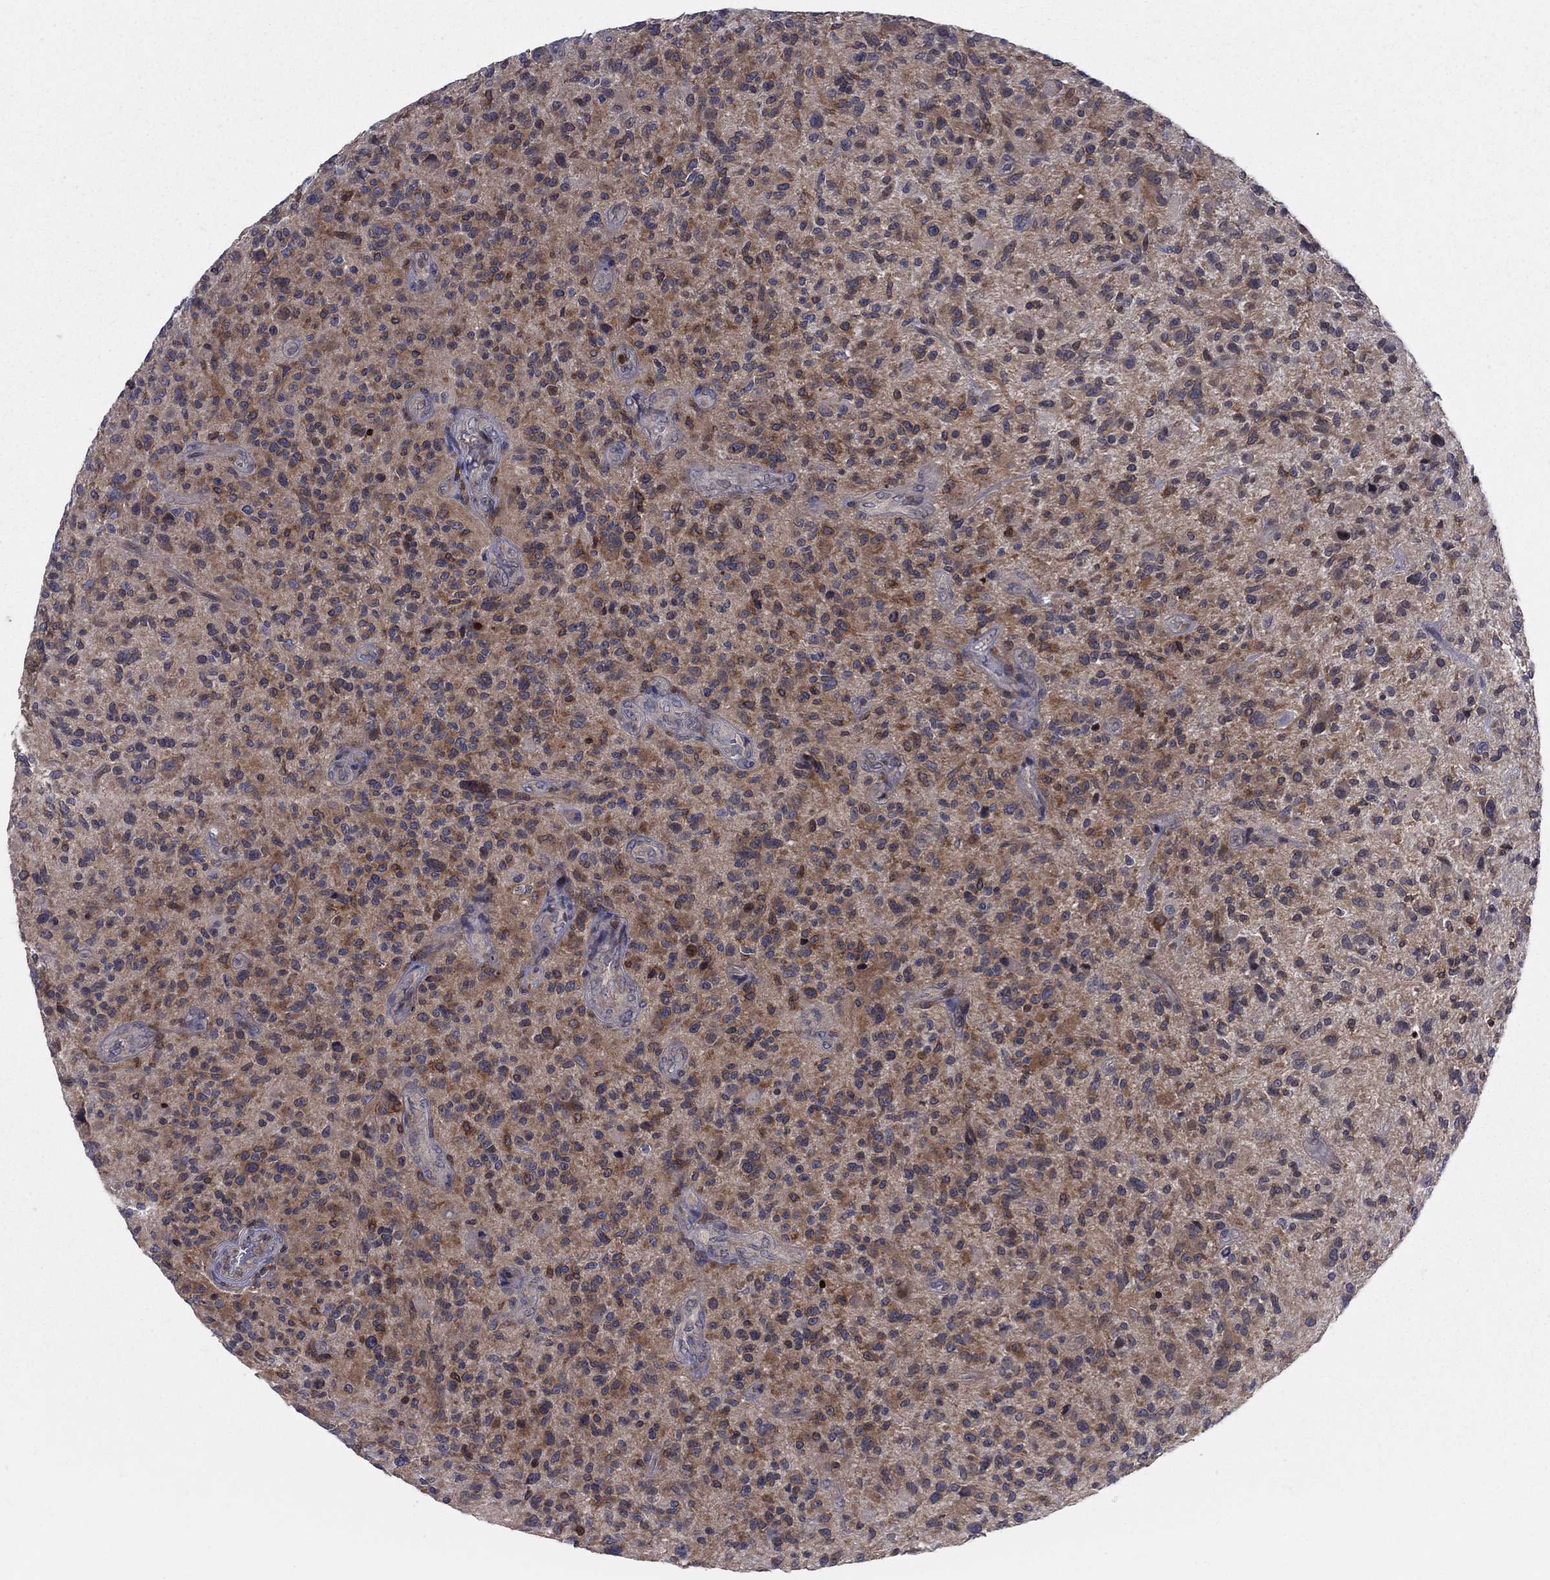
{"staining": {"intensity": "moderate", "quantity": "25%-75%", "location": "cytoplasmic/membranous"}, "tissue": "glioma", "cell_type": "Tumor cells", "image_type": "cancer", "snomed": [{"axis": "morphology", "description": "Glioma, malignant, High grade"}, {"axis": "topography", "description": "Brain"}], "caption": "Immunohistochemical staining of glioma exhibits medium levels of moderate cytoplasmic/membranous protein positivity in about 25%-75% of tumor cells.", "gene": "ZNHIT3", "patient": {"sex": "male", "age": 47}}